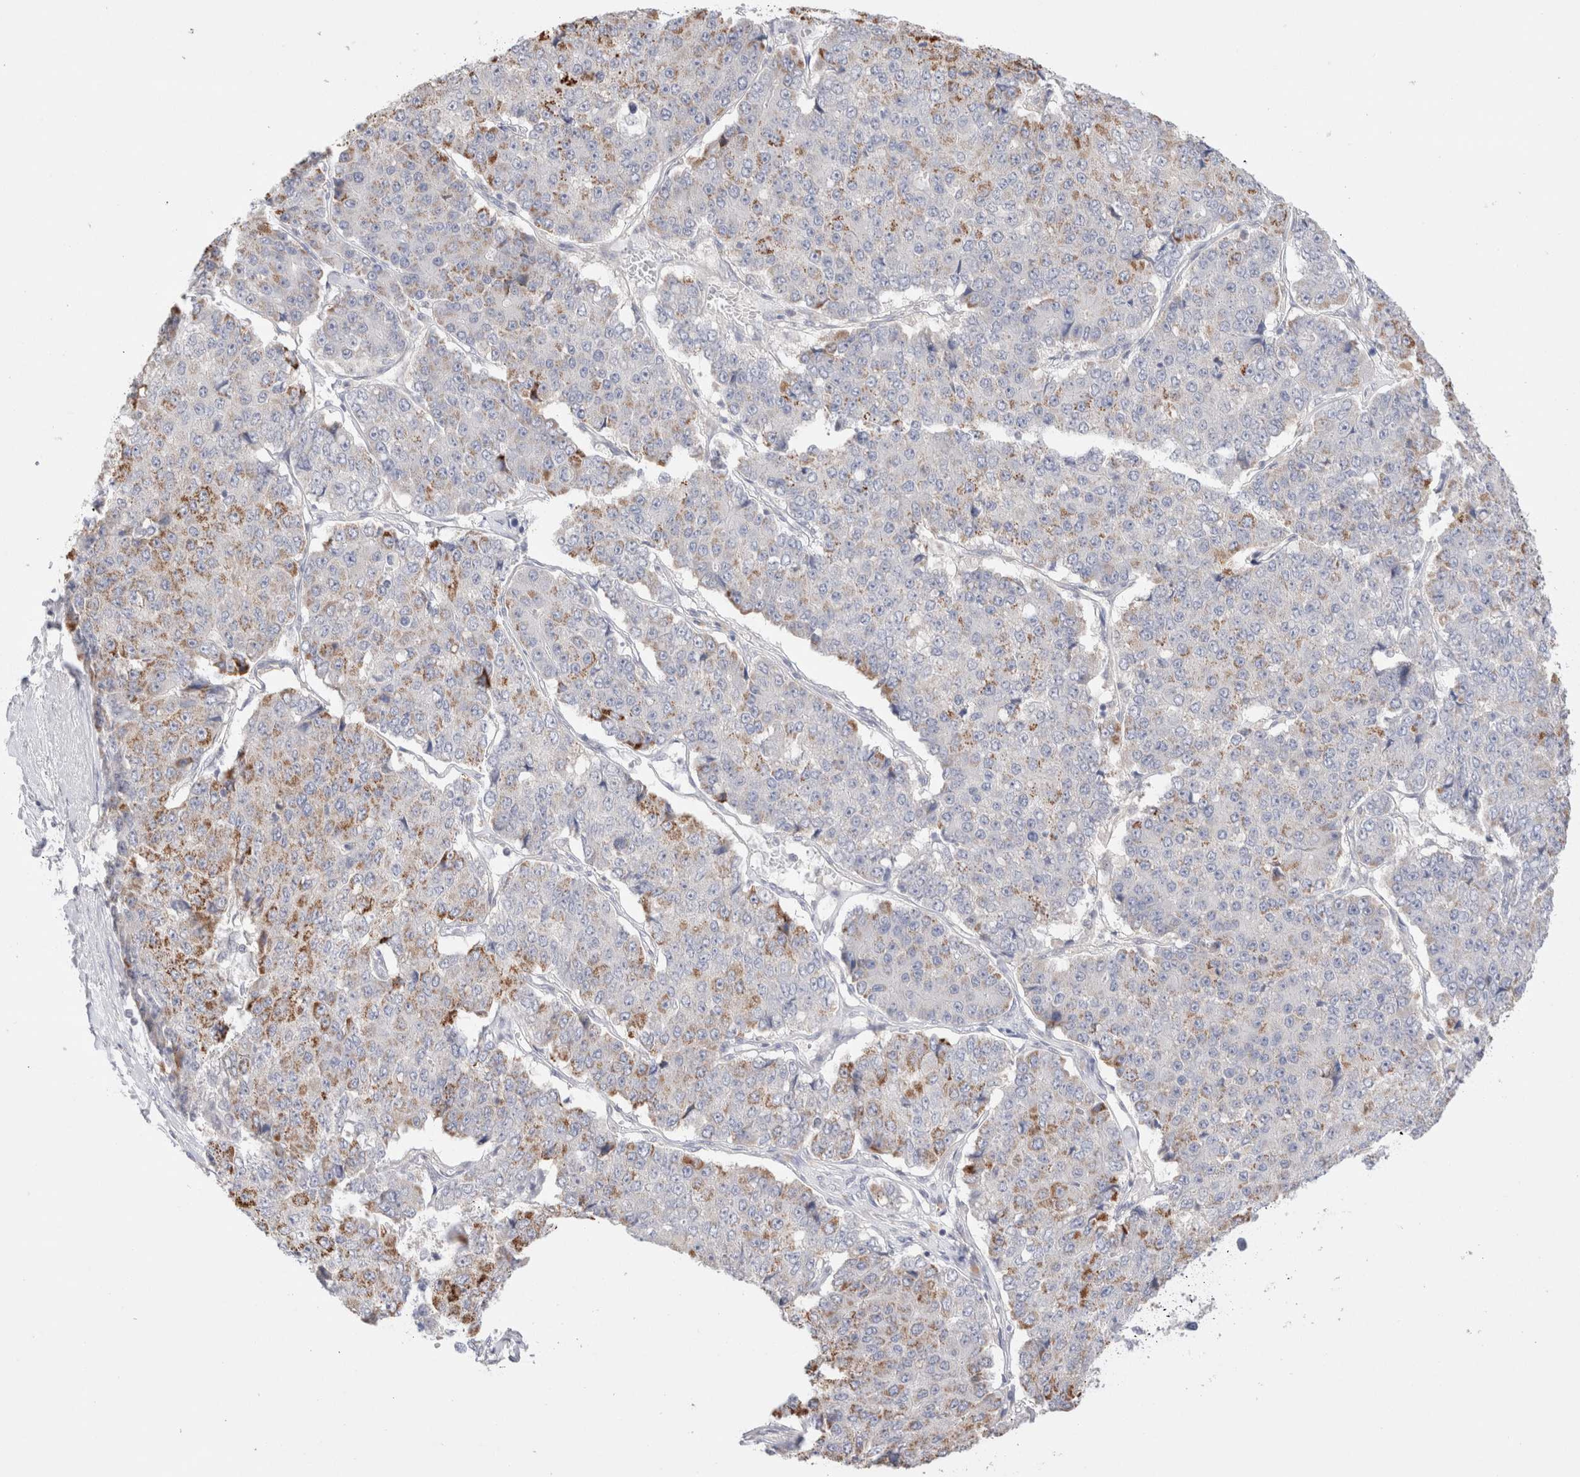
{"staining": {"intensity": "moderate", "quantity": "<25%", "location": "cytoplasmic/membranous"}, "tissue": "pancreatic cancer", "cell_type": "Tumor cells", "image_type": "cancer", "snomed": [{"axis": "morphology", "description": "Adenocarcinoma, NOS"}, {"axis": "topography", "description": "Pancreas"}], "caption": "The micrograph displays immunohistochemical staining of pancreatic cancer. There is moderate cytoplasmic/membranous positivity is appreciated in approximately <25% of tumor cells.", "gene": "SPATA20", "patient": {"sex": "male", "age": 50}}